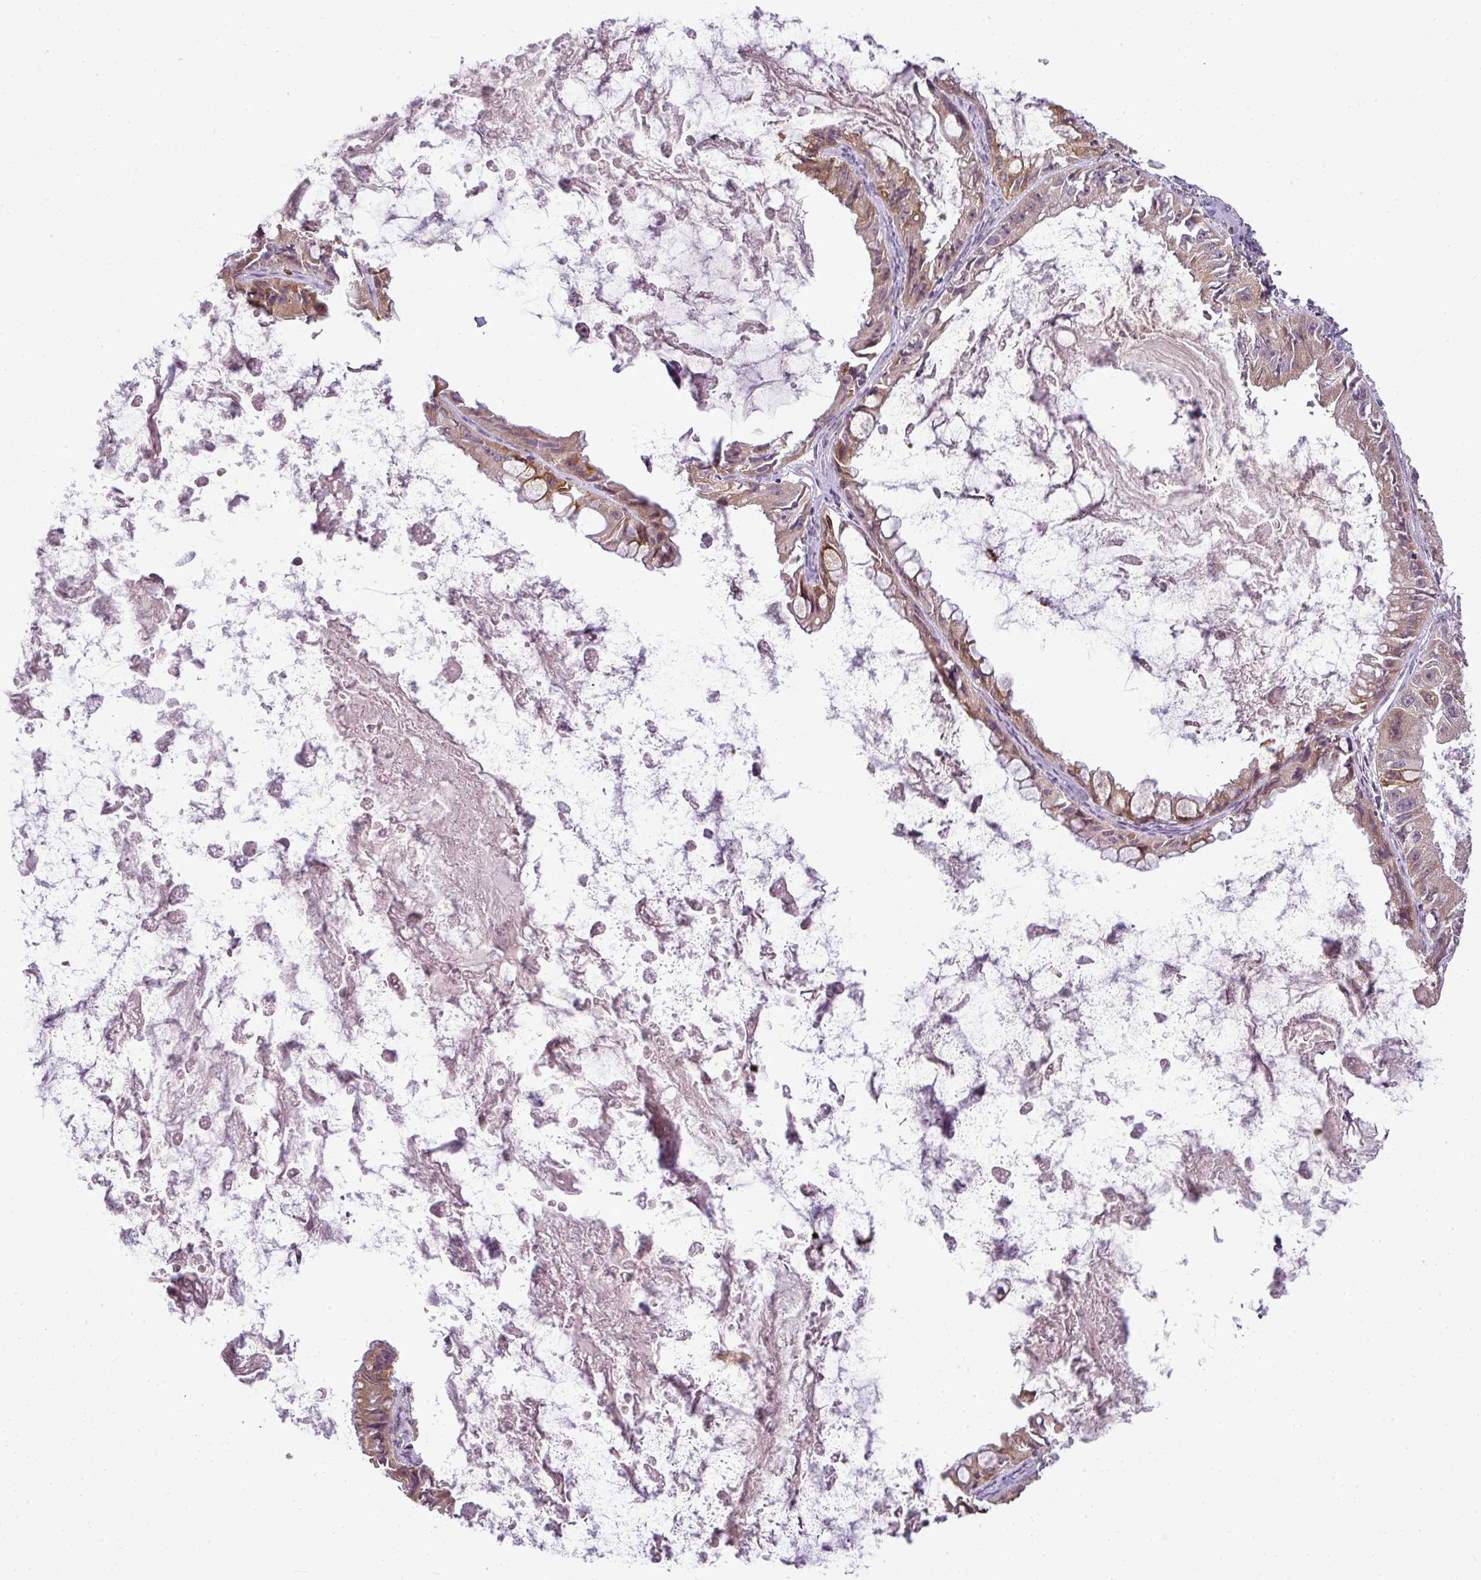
{"staining": {"intensity": "weak", "quantity": ">75%", "location": "cytoplasmic/membranous"}, "tissue": "ovarian cancer", "cell_type": "Tumor cells", "image_type": "cancer", "snomed": [{"axis": "morphology", "description": "Cystadenocarcinoma, mucinous, NOS"}, {"axis": "topography", "description": "Ovary"}], "caption": "Tumor cells display low levels of weak cytoplasmic/membranous expression in approximately >75% of cells in human ovarian mucinous cystadenocarcinoma. (Brightfield microscopy of DAB IHC at high magnification).", "gene": "LY75", "patient": {"sex": "female", "age": 61}}